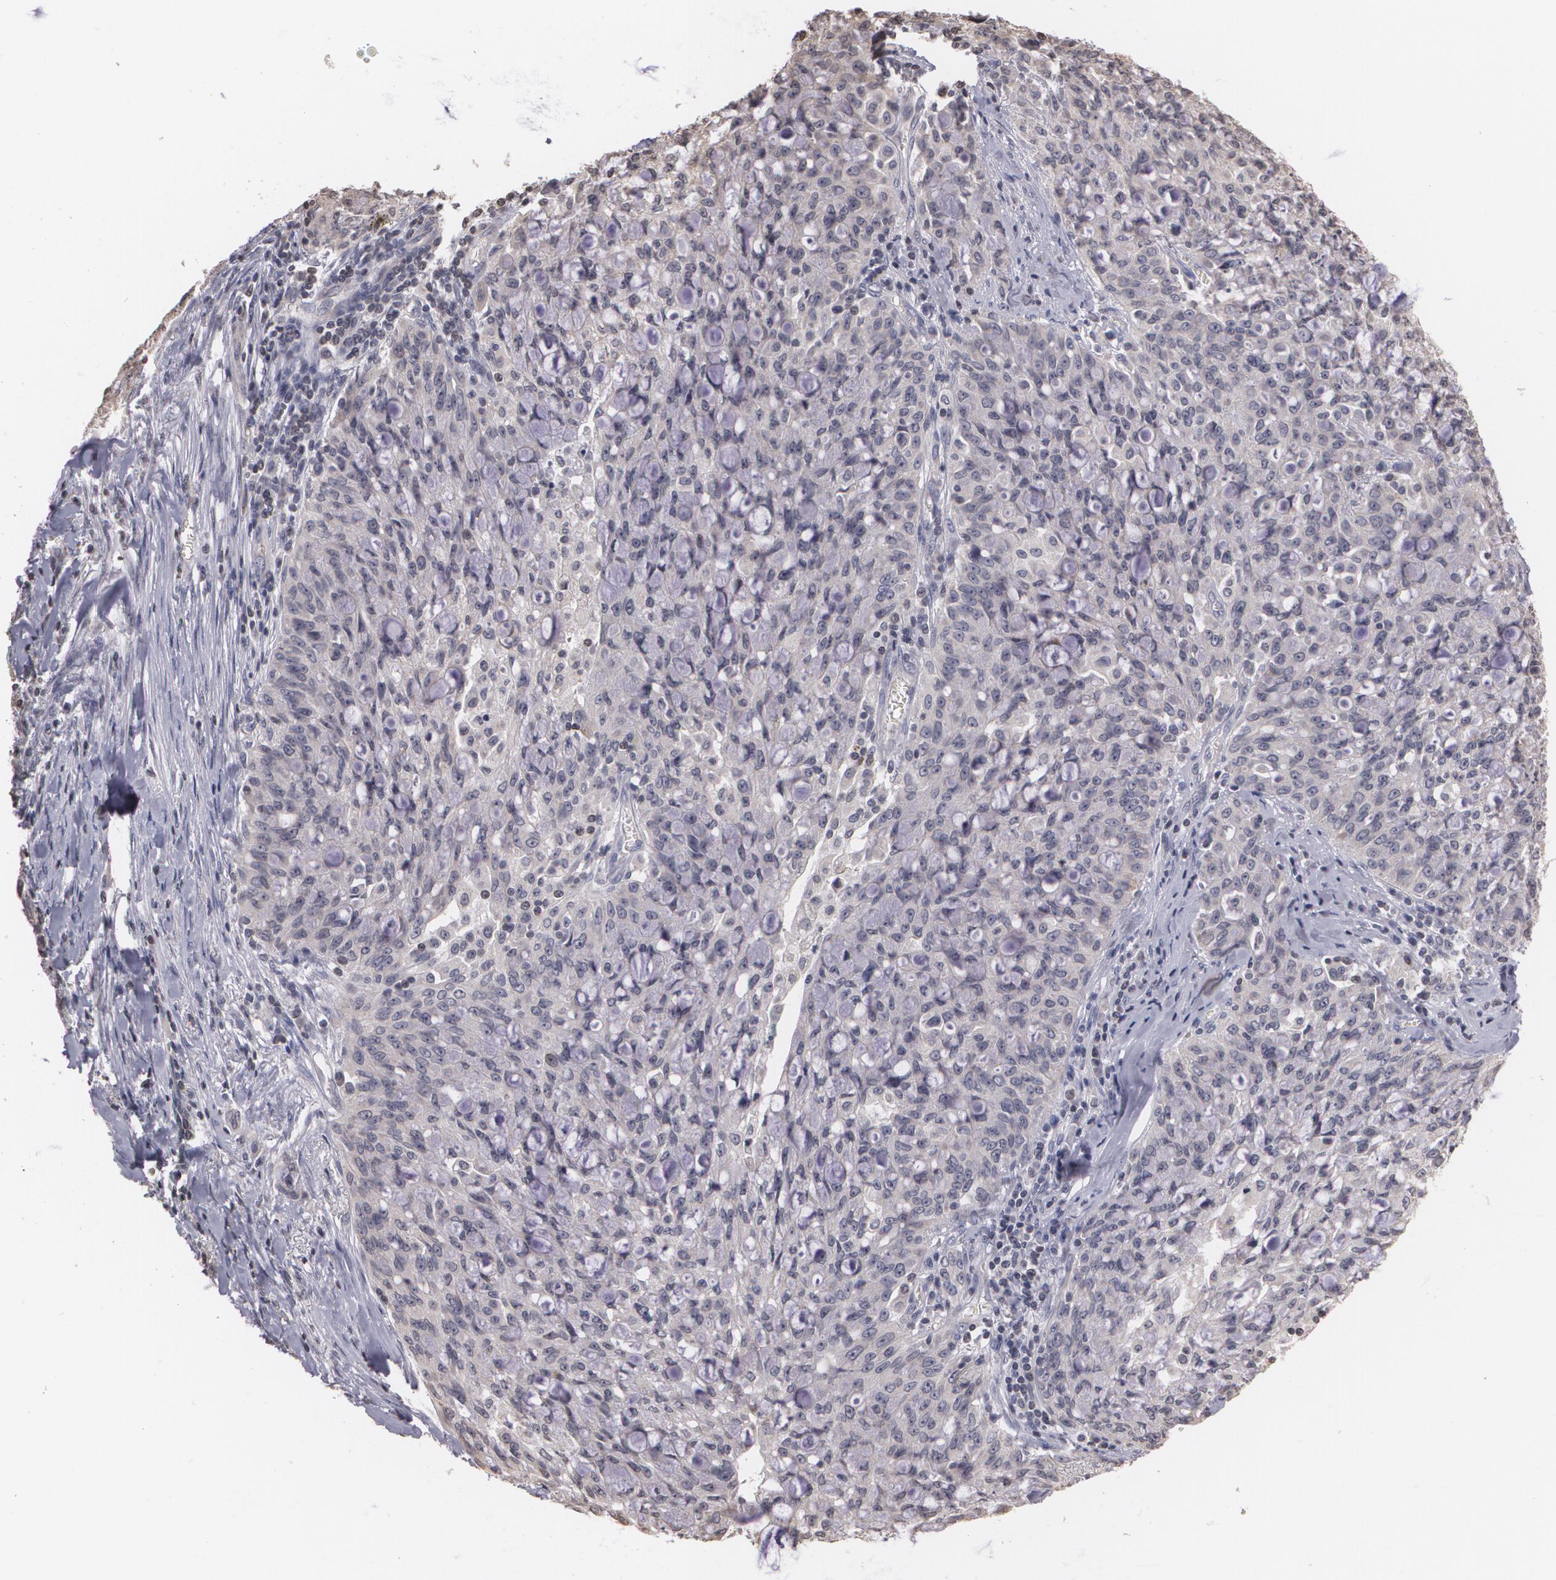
{"staining": {"intensity": "negative", "quantity": "none", "location": "none"}, "tissue": "lung cancer", "cell_type": "Tumor cells", "image_type": "cancer", "snomed": [{"axis": "morphology", "description": "Adenocarcinoma, NOS"}, {"axis": "topography", "description": "Lung"}], "caption": "An IHC image of lung cancer (adenocarcinoma) is shown. There is no staining in tumor cells of lung cancer (adenocarcinoma).", "gene": "THRB", "patient": {"sex": "female", "age": 44}}